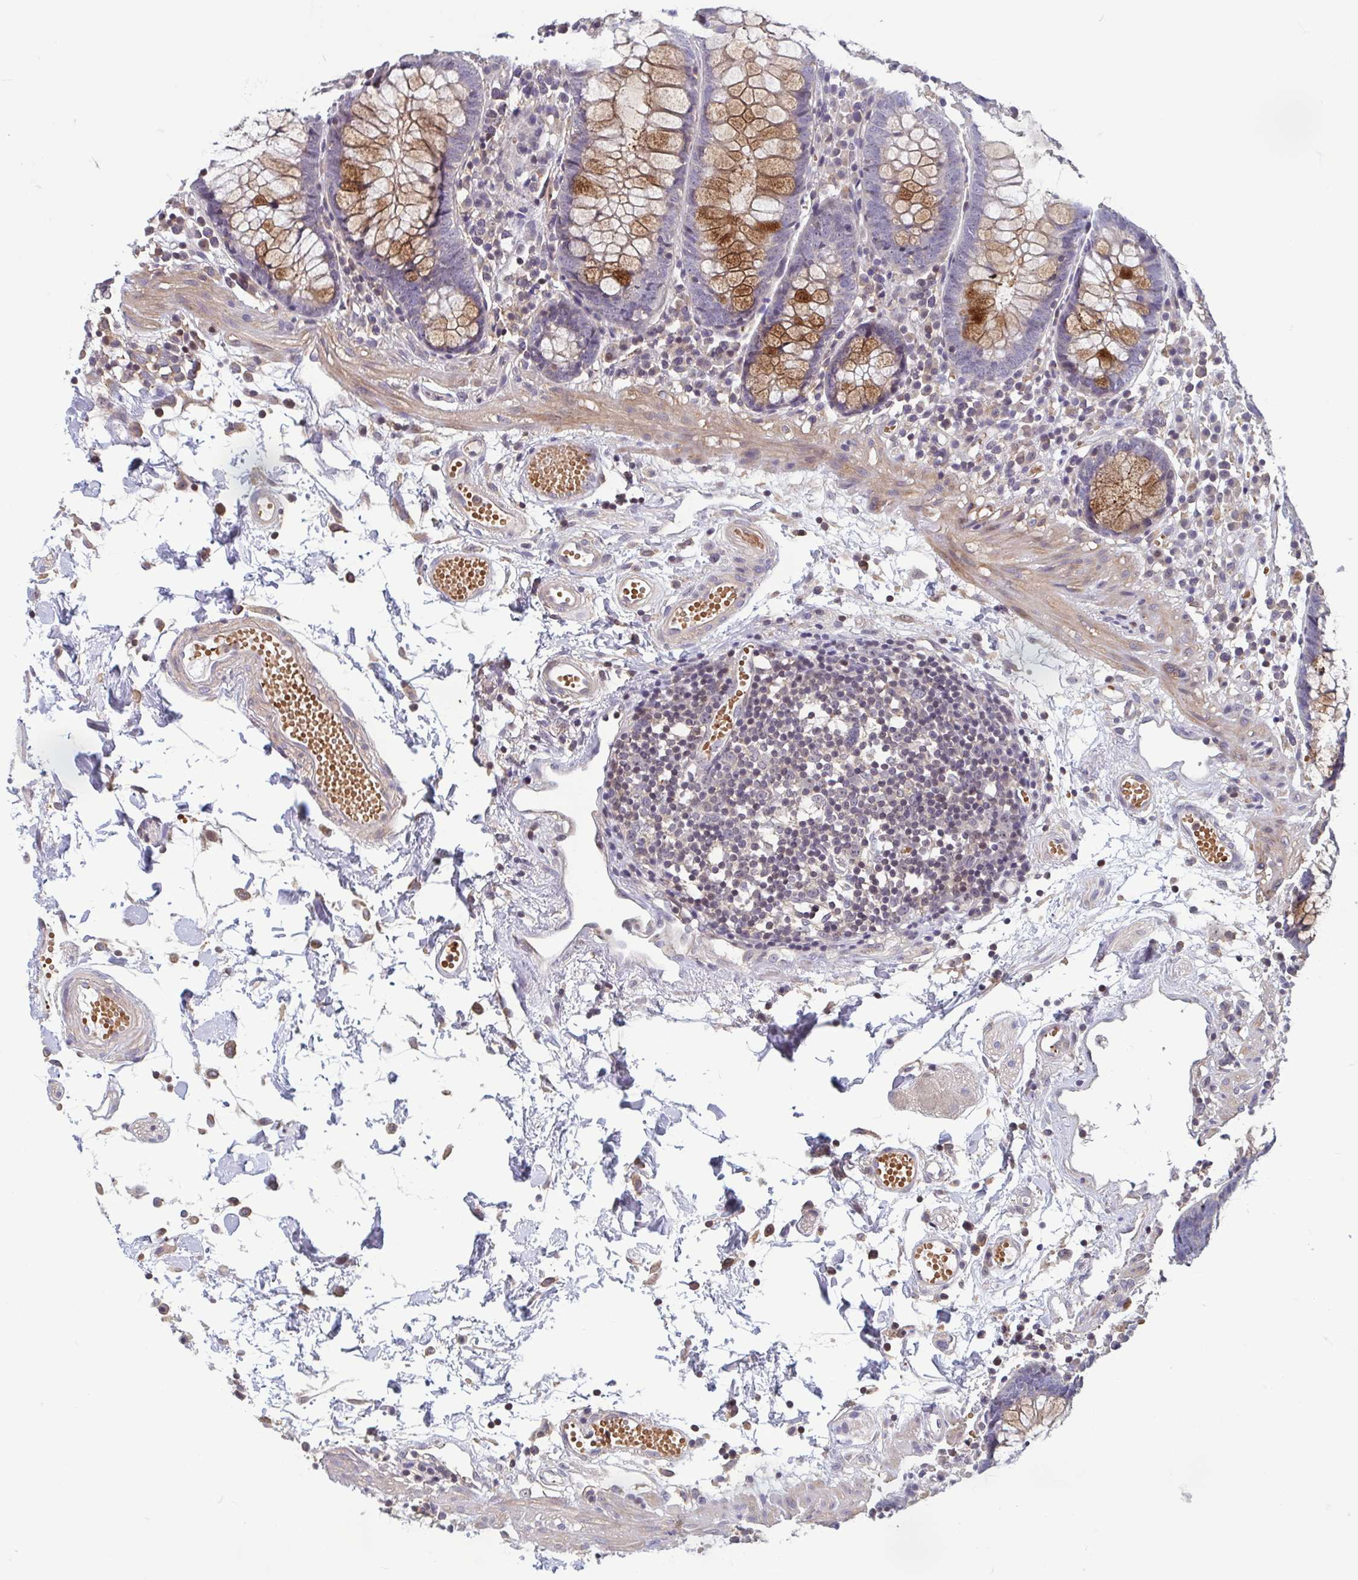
{"staining": {"intensity": "negative", "quantity": "none", "location": "none"}, "tissue": "colon", "cell_type": "Endothelial cells", "image_type": "normal", "snomed": [{"axis": "morphology", "description": "Normal tissue, NOS"}, {"axis": "morphology", "description": "Adenocarcinoma, NOS"}, {"axis": "topography", "description": "Colon"}], "caption": "IHC of unremarkable colon exhibits no expression in endothelial cells.", "gene": "LRRC38", "patient": {"sex": "male", "age": 83}}